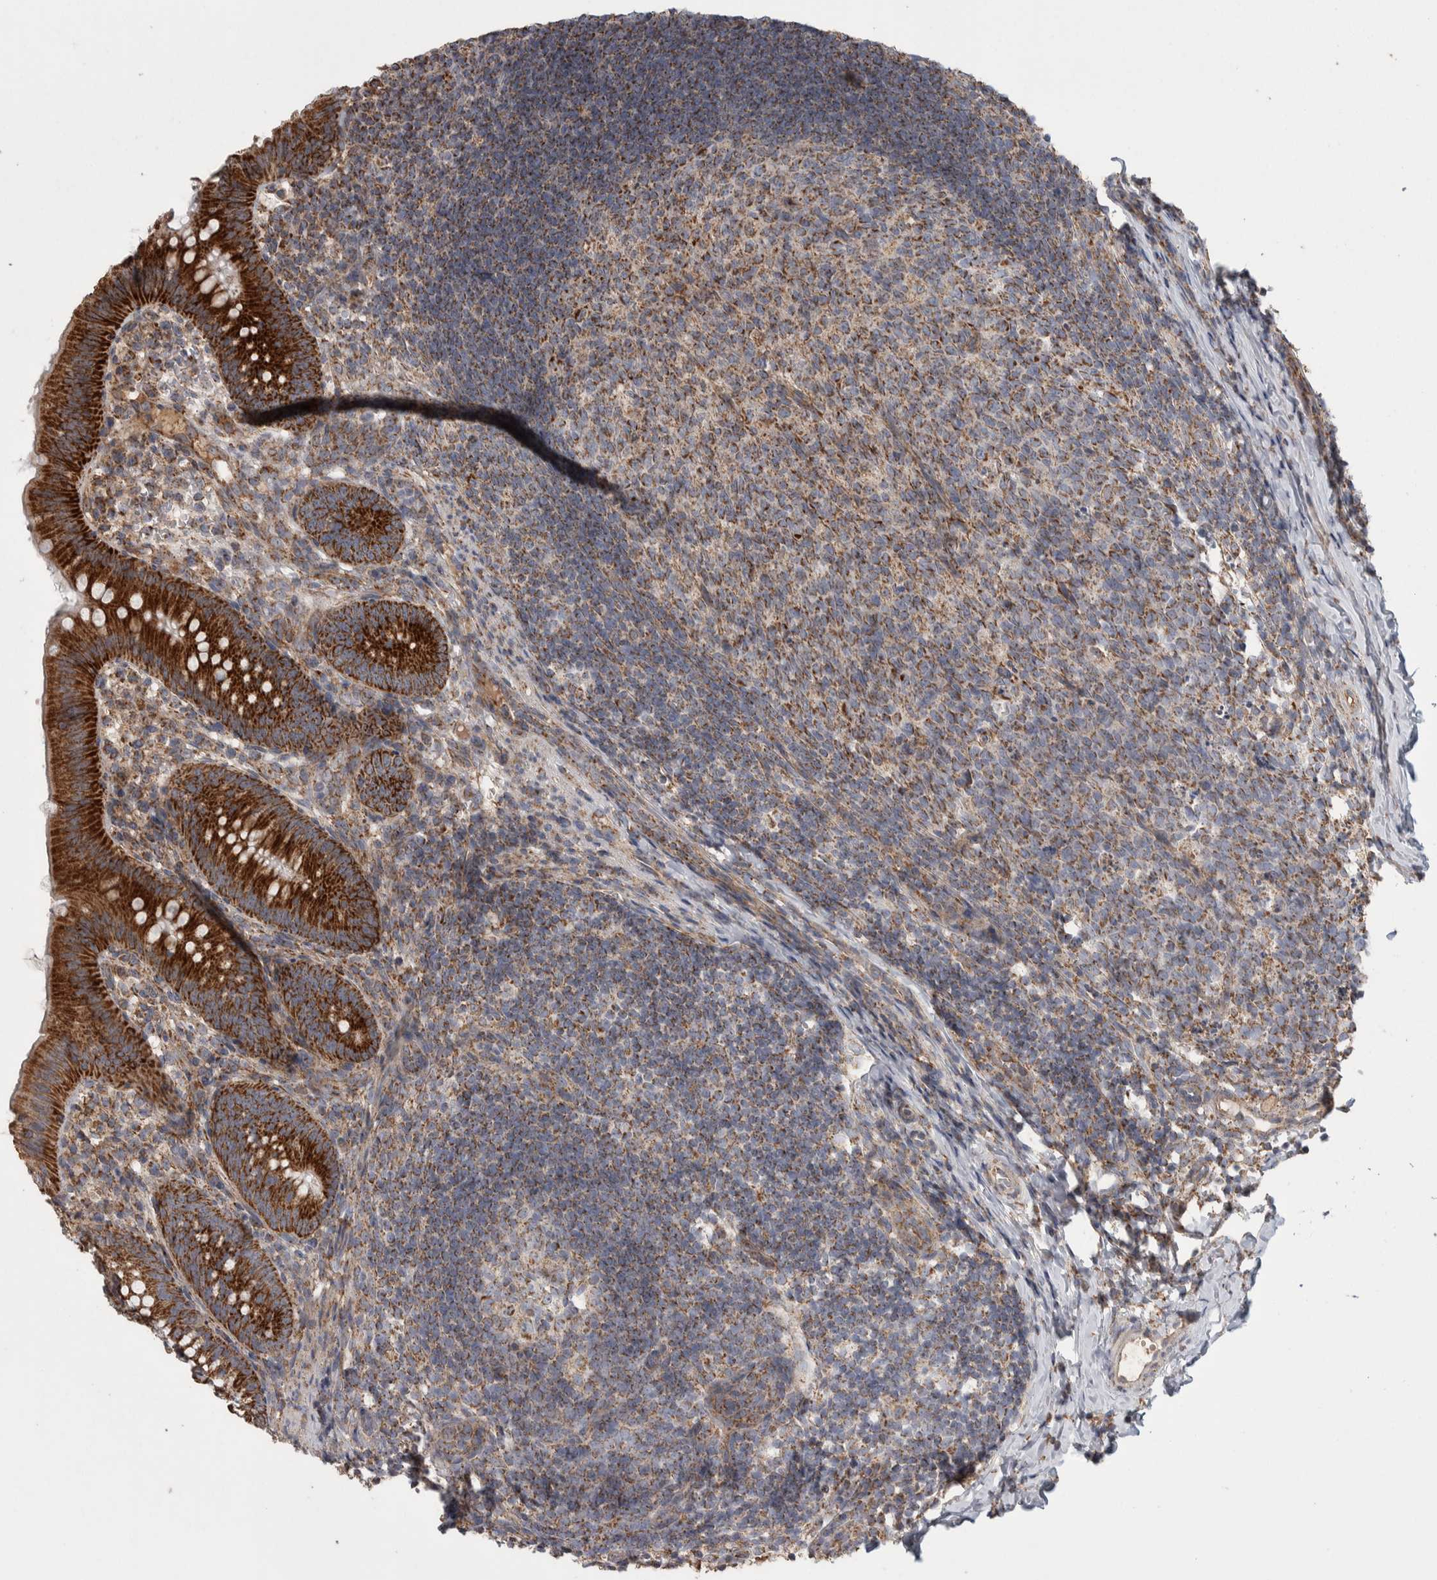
{"staining": {"intensity": "strong", "quantity": ">75%", "location": "cytoplasmic/membranous"}, "tissue": "appendix", "cell_type": "Glandular cells", "image_type": "normal", "snomed": [{"axis": "morphology", "description": "Normal tissue, NOS"}, {"axis": "topography", "description": "Appendix"}], "caption": "The immunohistochemical stain highlights strong cytoplasmic/membranous expression in glandular cells of normal appendix.", "gene": "SCO1", "patient": {"sex": "male", "age": 1}}